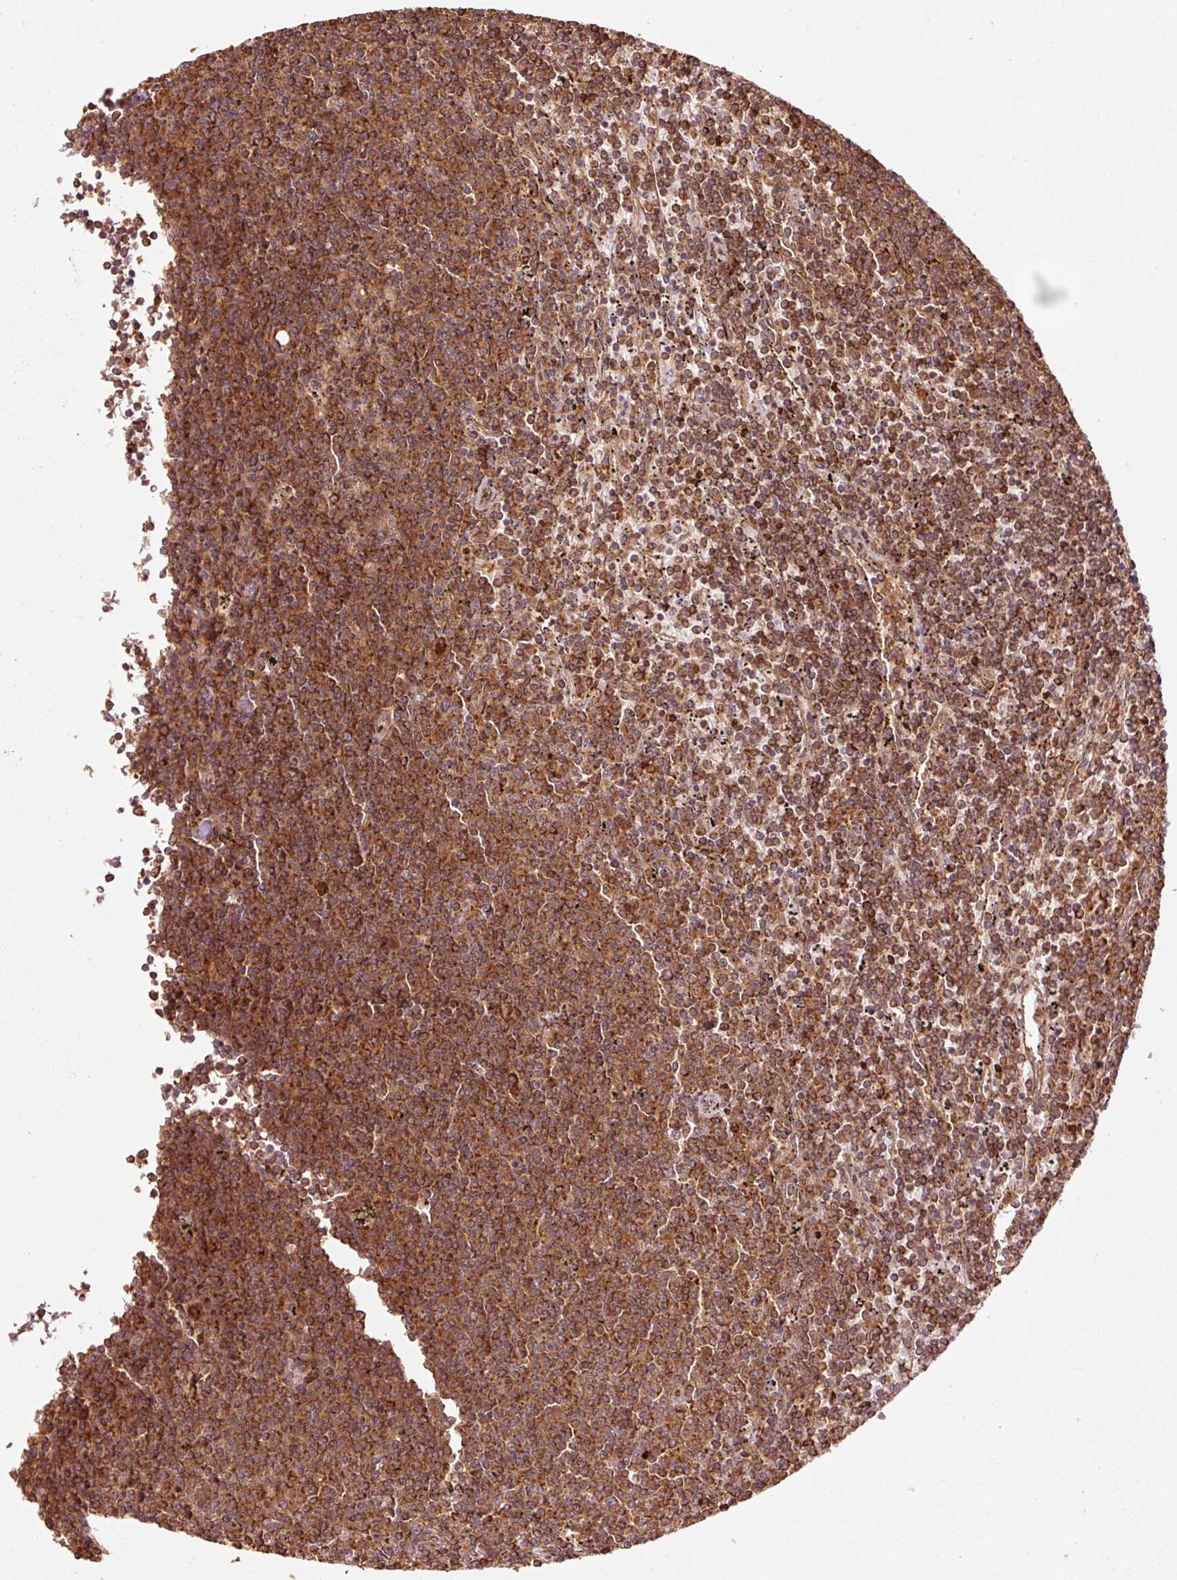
{"staining": {"intensity": "strong", "quantity": ">75%", "location": "cytoplasmic/membranous"}, "tissue": "lymphoma", "cell_type": "Tumor cells", "image_type": "cancer", "snomed": [{"axis": "morphology", "description": "Malignant lymphoma, non-Hodgkin's type, Low grade"}, {"axis": "topography", "description": "Spleen"}], "caption": "Protein analysis of lymphoma tissue displays strong cytoplasmic/membranous positivity in about >75% of tumor cells.", "gene": "MRPL16", "patient": {"sex": "female", "age": 50}}